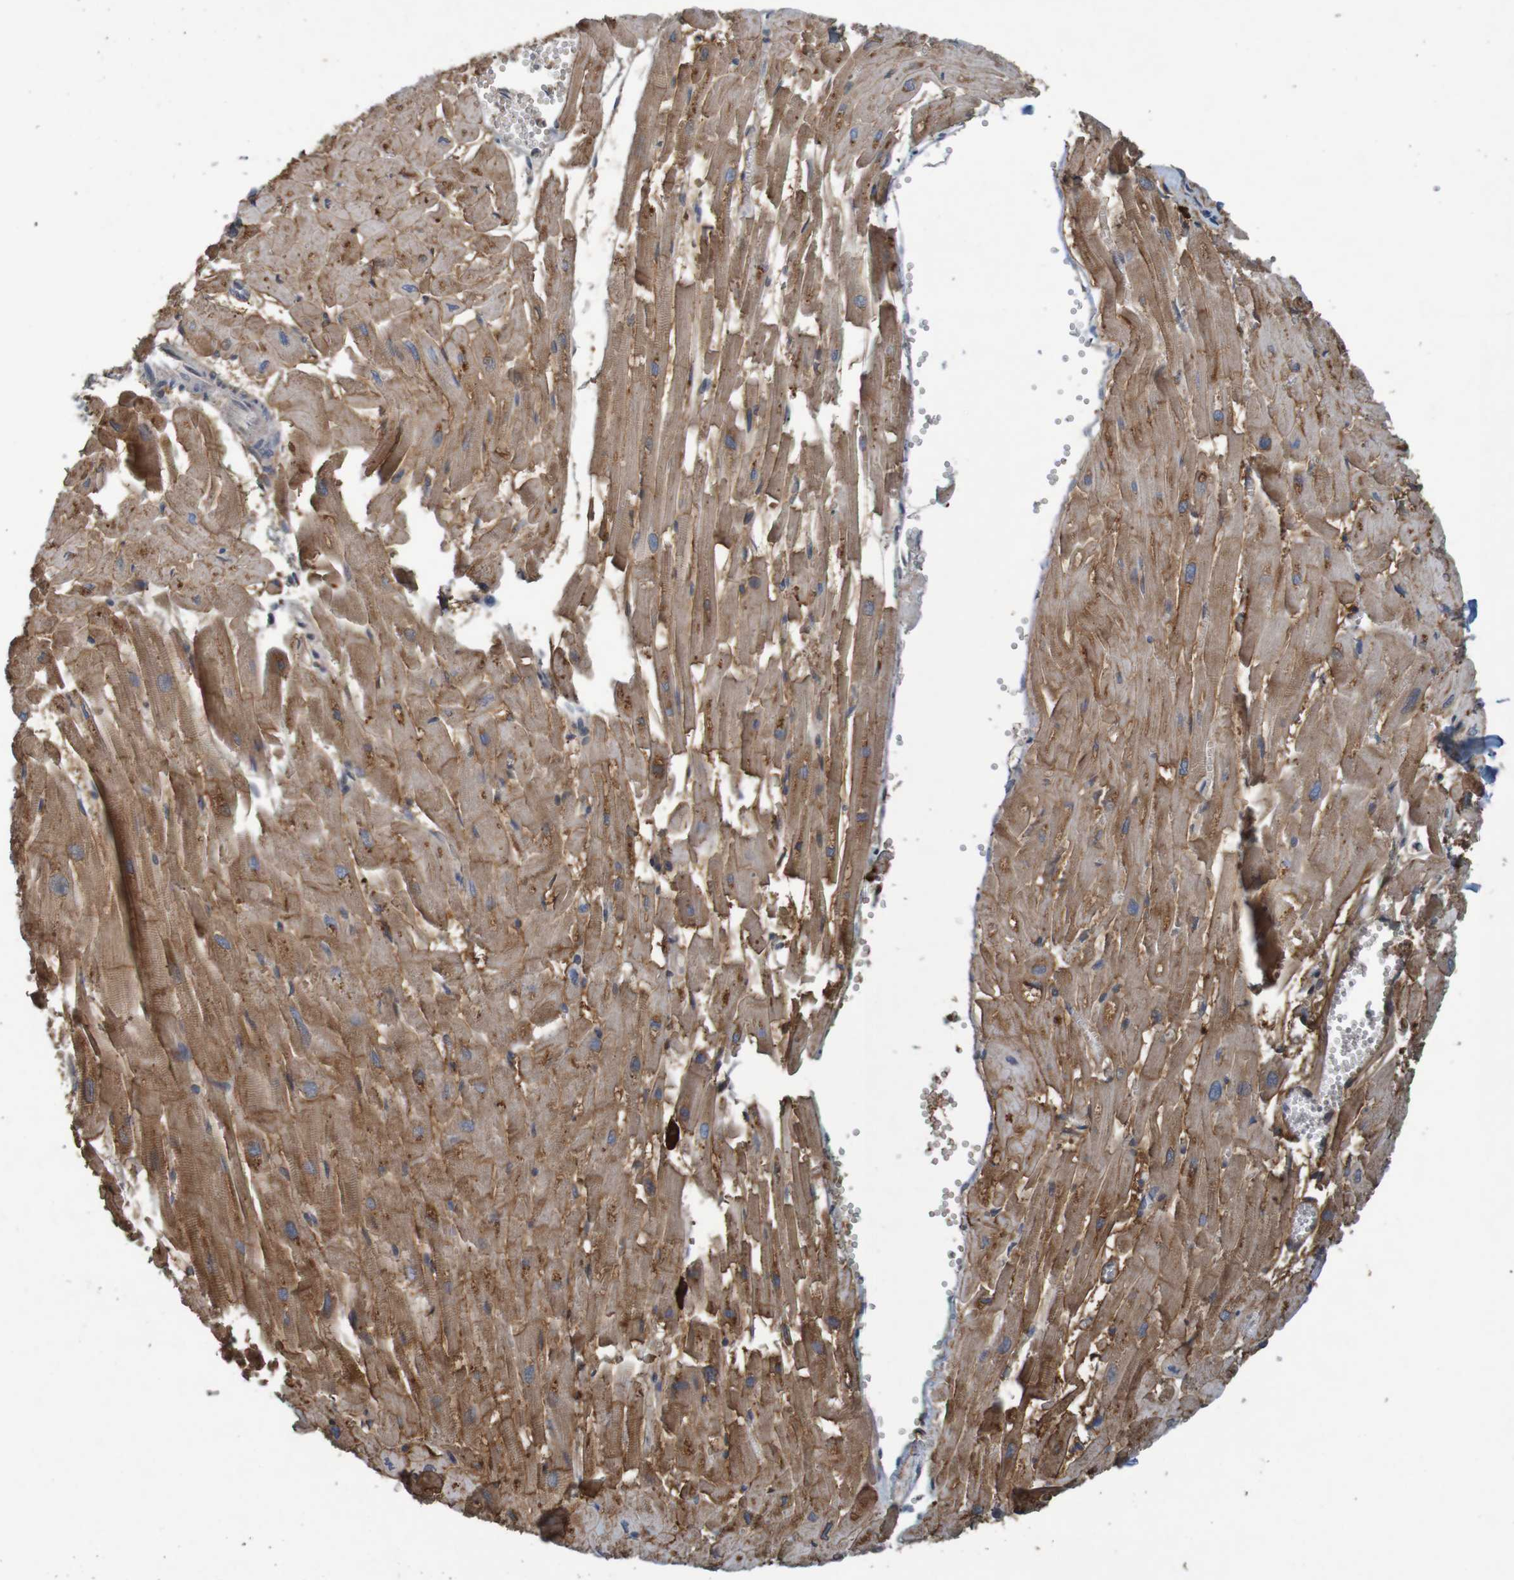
{"staining": {"intensity": "moderate", "quantity": ">75%", "location": "cytoplasmic/membranous"}, "tissue": "heart muscle", "cell_type": "Cardiomyocytes", "image_type": "normal", "snomed": [{"axis": "morphology", "description": "Normal tissue, NOS"}, {"axis": "topography", "description": "Heart"}], "caption": "Immunohistochemical staining of unremarkable human heart muscle displays moderate cytoplasmic/membranous protein positivity in approximately >75% of cardiomyocytes.", "gene": "B3GAT2", "patient": {"sex": "female", "age": 19}}